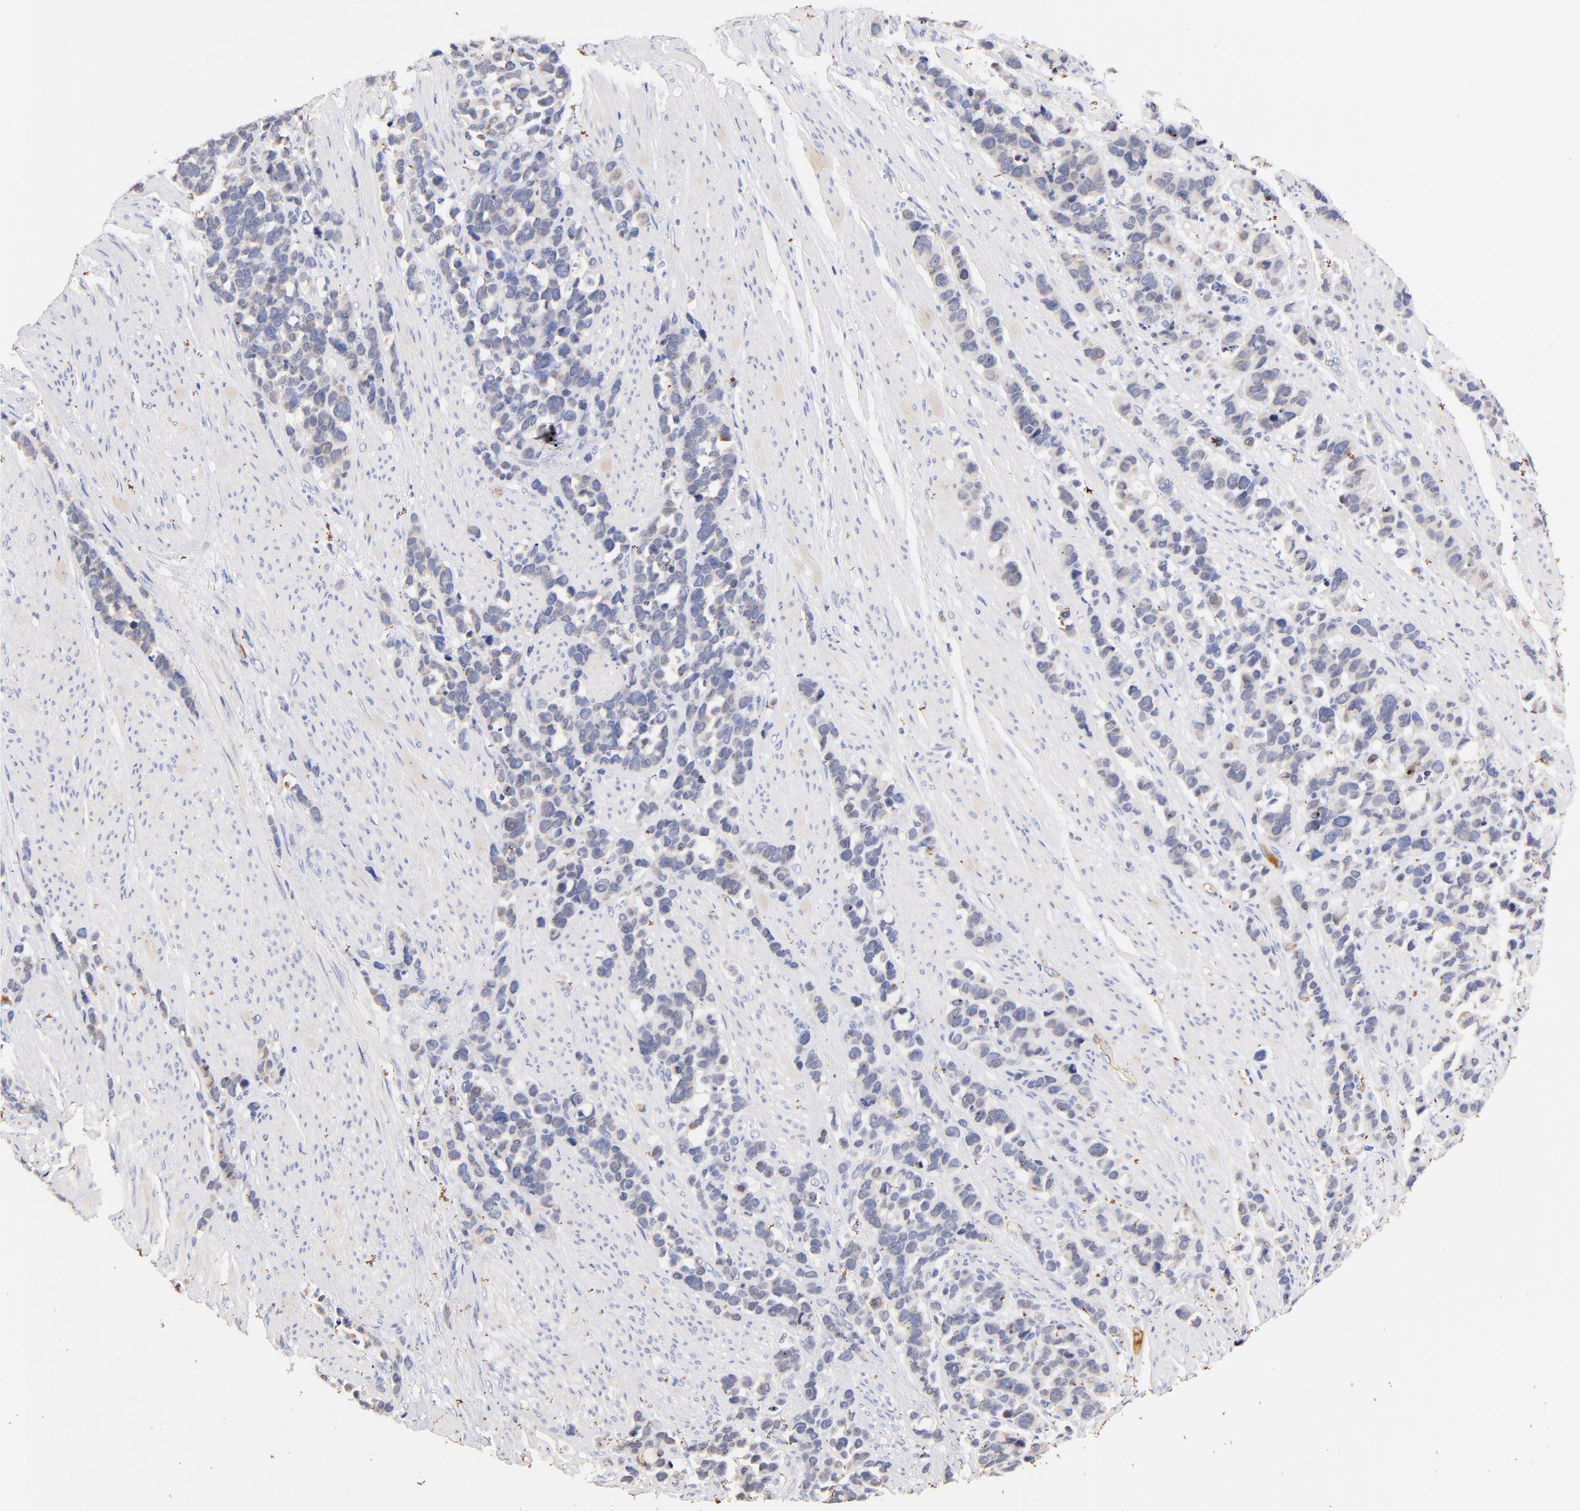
{"staining": {"intensity": "weak", "quantity": "25%-75%", "location": "cytoplasmic/membranous"}, "tissue": "stomach cancer", "cell_type": "Tumor cells", "image_type": "cancer", "snomed": [{"axis": "morphology", "description": "Adenocarcinoma, NOS"}, {"axis": "topography", "description": "Stomach, upper"}], "caption": "Immunohistochemical staining of human adenocarcinoma (stomach) displays weak cytoplasmic/membranous protein expression in approximately 25%-75% of tumor cells.", "gene": "IGLV7-43", "patient": {"sex": "male", "age": 71}}